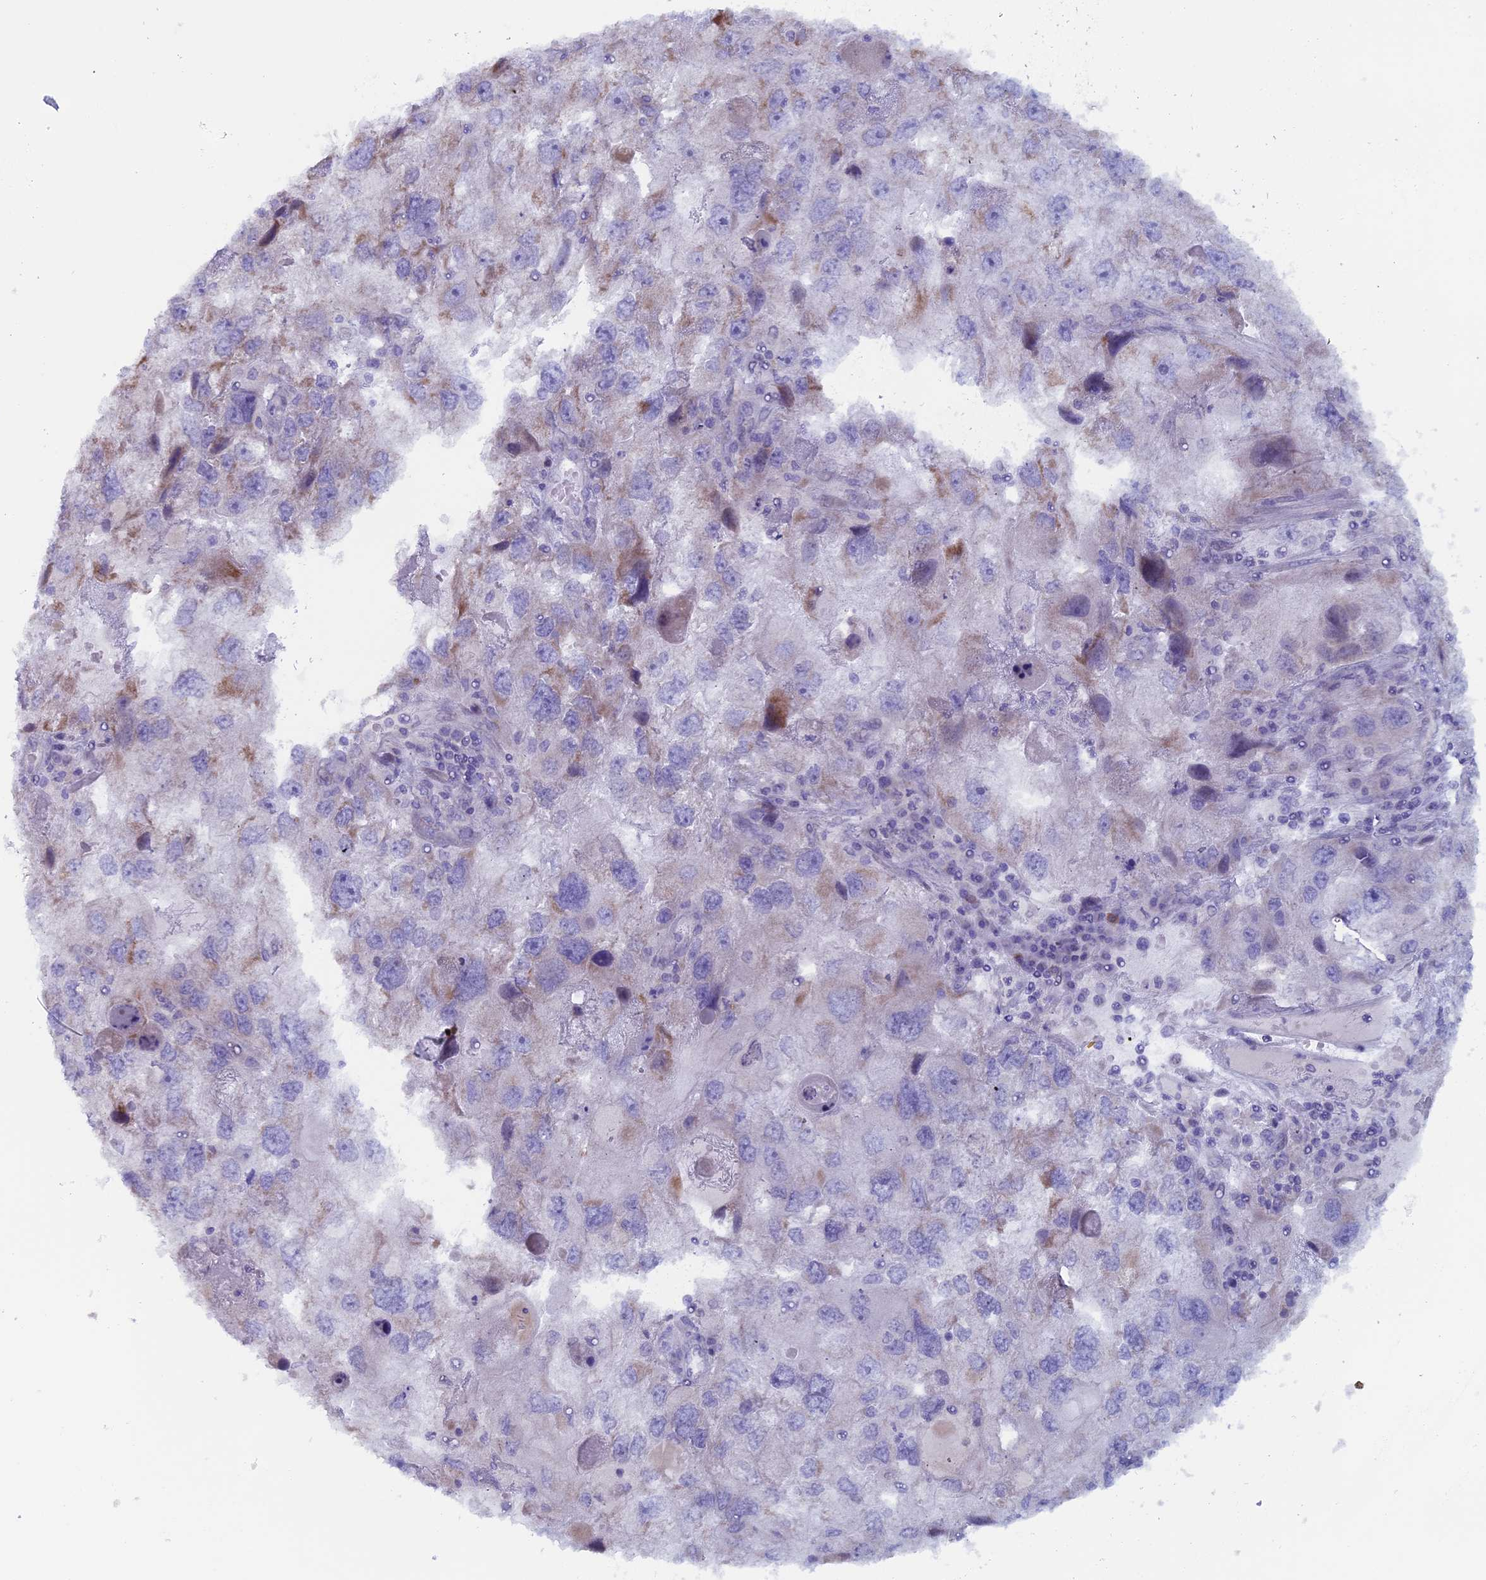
{"staining": {"intensity": "negative", "quantity": "none", "location": "none"}, "tissue": "endometrial cancer", "cell_type": "Tumor cells", "image_type": "cancer", "snomed": [{"axis": "morphology", "description": "Adenocarcinoma, NOS"}, {"axis": "topography", "description": "Endometrium"}], "caption": "Immunohistochemistry (IHC) of endometrial adenocarcinoma exhibits no staining in tumor cells.", "gene": "NIBAN3", "patient": {"sex": "female", "age": 49}}